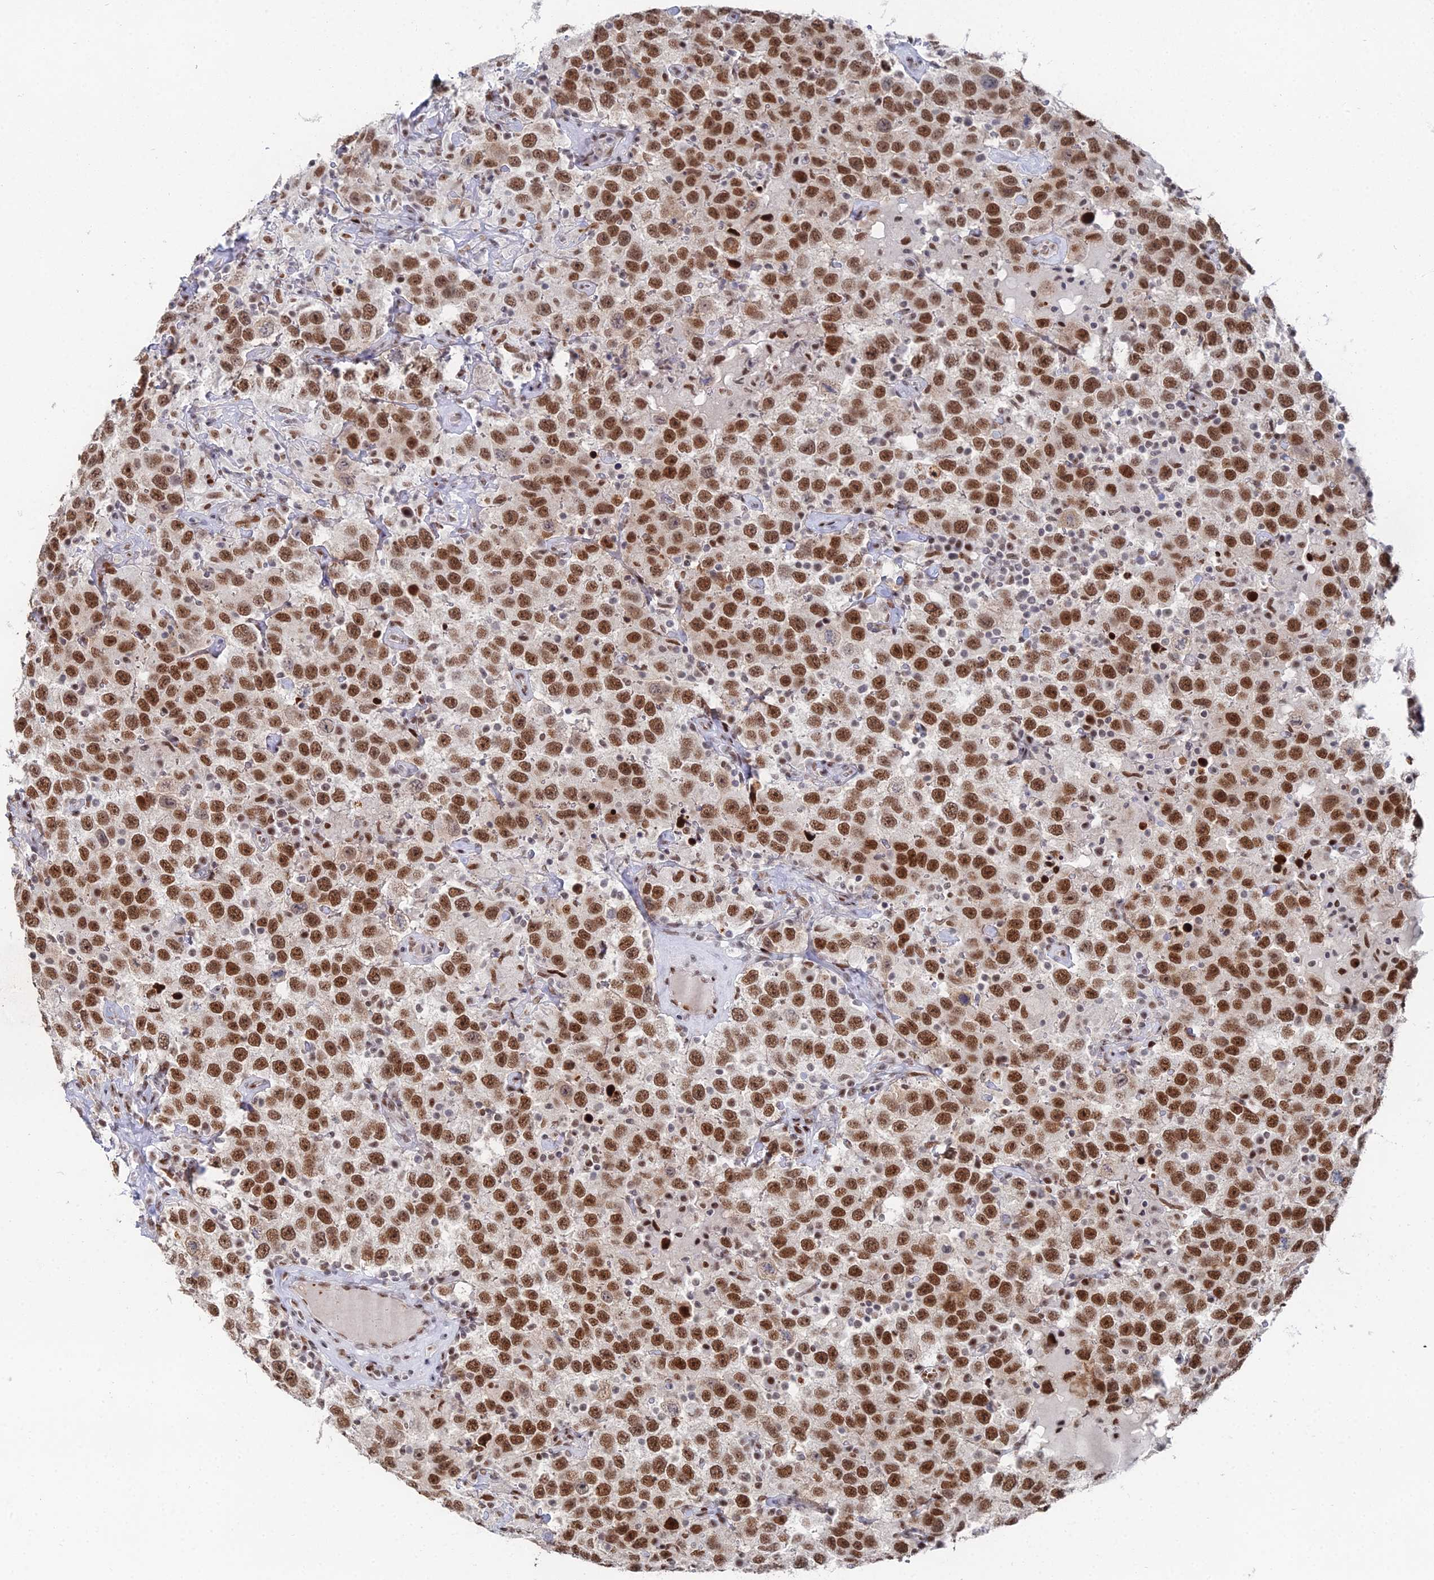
{"staining": {"intensity": "strong", "quantity": ">75%", "location": "nuclear"}, "tissue": "testis cancer", "cell_type": "Tumor cells", "image_type": "cancer", "snomed": [{"axis": "morphology", "description": "Seminoma, NOS"}, {"axis": "topography", "description": "Testis"}], "caption": "High-magnification brightfield microscopy of testis cancer (seminoma) stained with DAB (3,3'-diaminobenzidine) (brown) and counterstained with hematoxylin (blue). tumor cells exhibit strong nuclear positivity is identified in about>75% of cells.", "gene": "GSC2", "patient": {"sex": "male", "age": 41}}